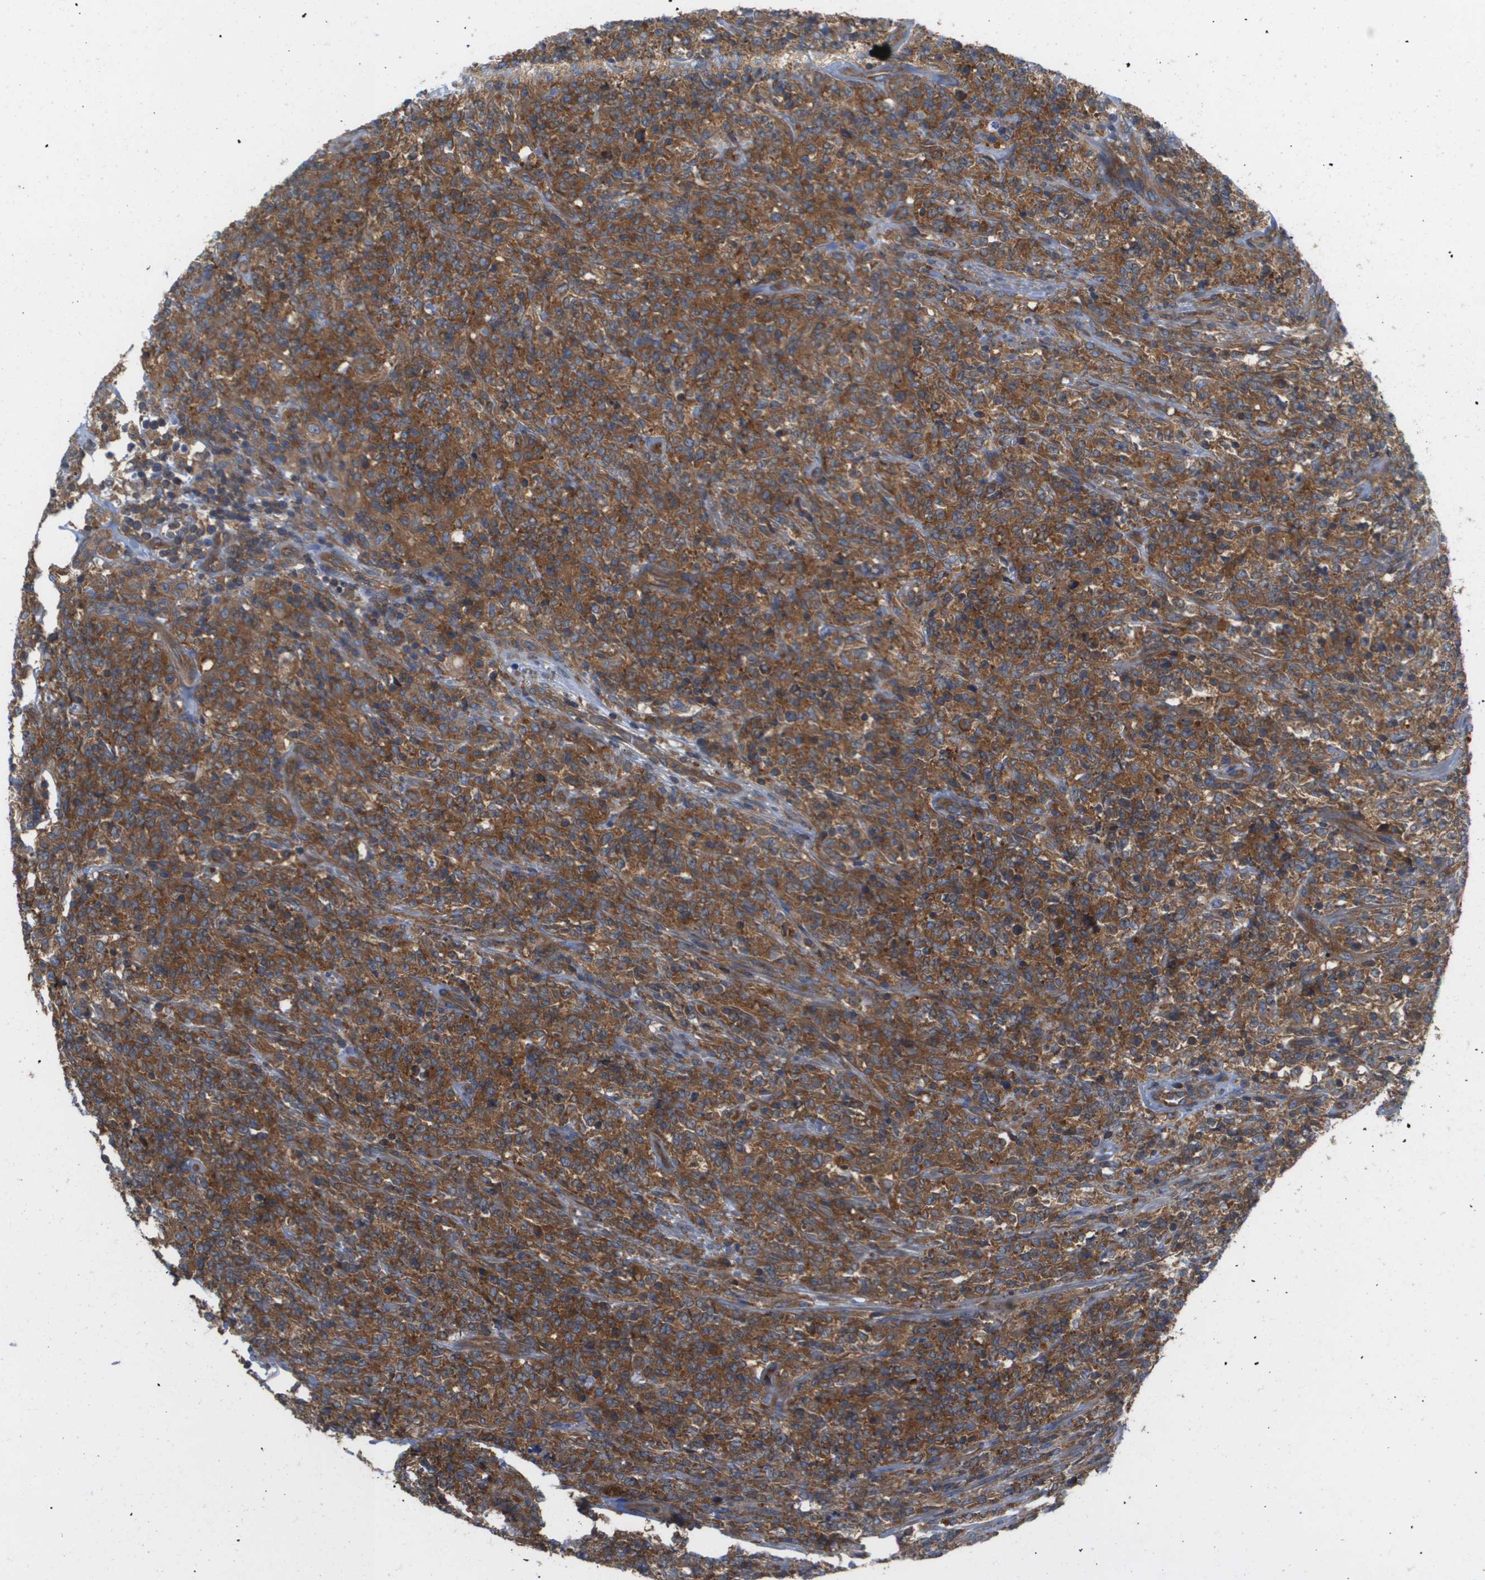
{"staining": {"intensity": "moderate", "quantity": ">75%", "location": "cytoplasmic/membranous"}, "tissue": "lymphoma", "cell_type": "Tumor cells", "image_type": "cancer", "snomed": [{"axis": "morphology", "description": "Malignant lymphoma, non-Hodgkin's type, High grade"}, {"axis": "topography", "description": "Soft tissue"}], "caption": "DAB (3,3'-diaminobenzidine) immunohistochemical staining of human high-grade malignant lymphoma, non-Hodgkin's type reveals moderate cytoplasmic/membranous protein staining in approximately >75% of tumor cells.", "gene": "EIF4G2", "patient": {"sex": "male", "age": 18}}